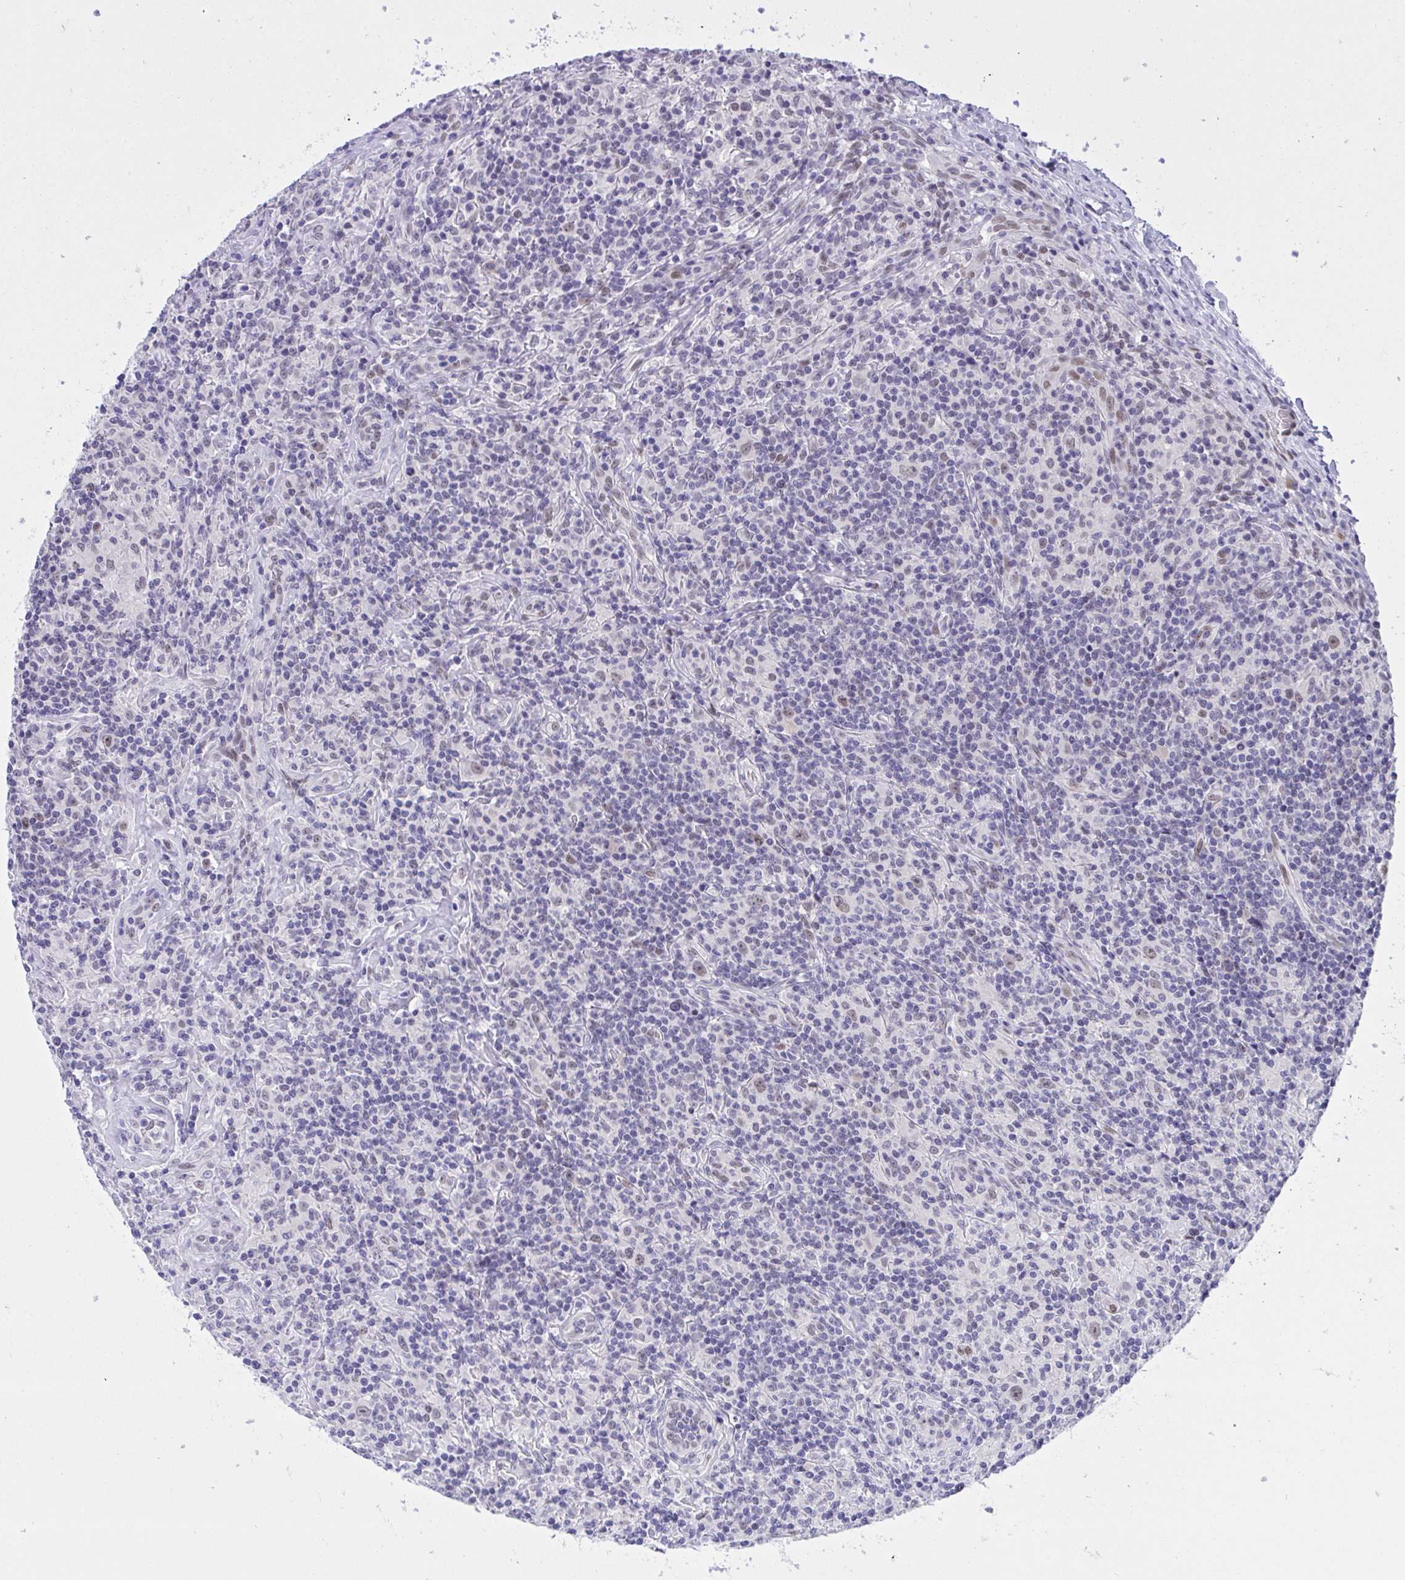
{"staining": {"intensity": "weak", "quantity": "25%-75%", "location": "nuclear"}, "tissue": "lymphoma", "cell_type": "Tumor cells", "image_type": "cancer", "snomed": [{"axis": "morphology", "description": "Hodgkin's disease, NOS"}, {"axis": "morphology", "description": "Hodgkin's lymphoma, nodular sclerosis"}, {"axis": "topography", "description": "Lymph node"}], "caption": "Immunohistochemical staining of human lymphoma displays low levels of weak nuclear staining in approximately 25%-75% of tumor cells.", "gene": "TEAD4", "patient": {"sex": "female", "age": 10}}